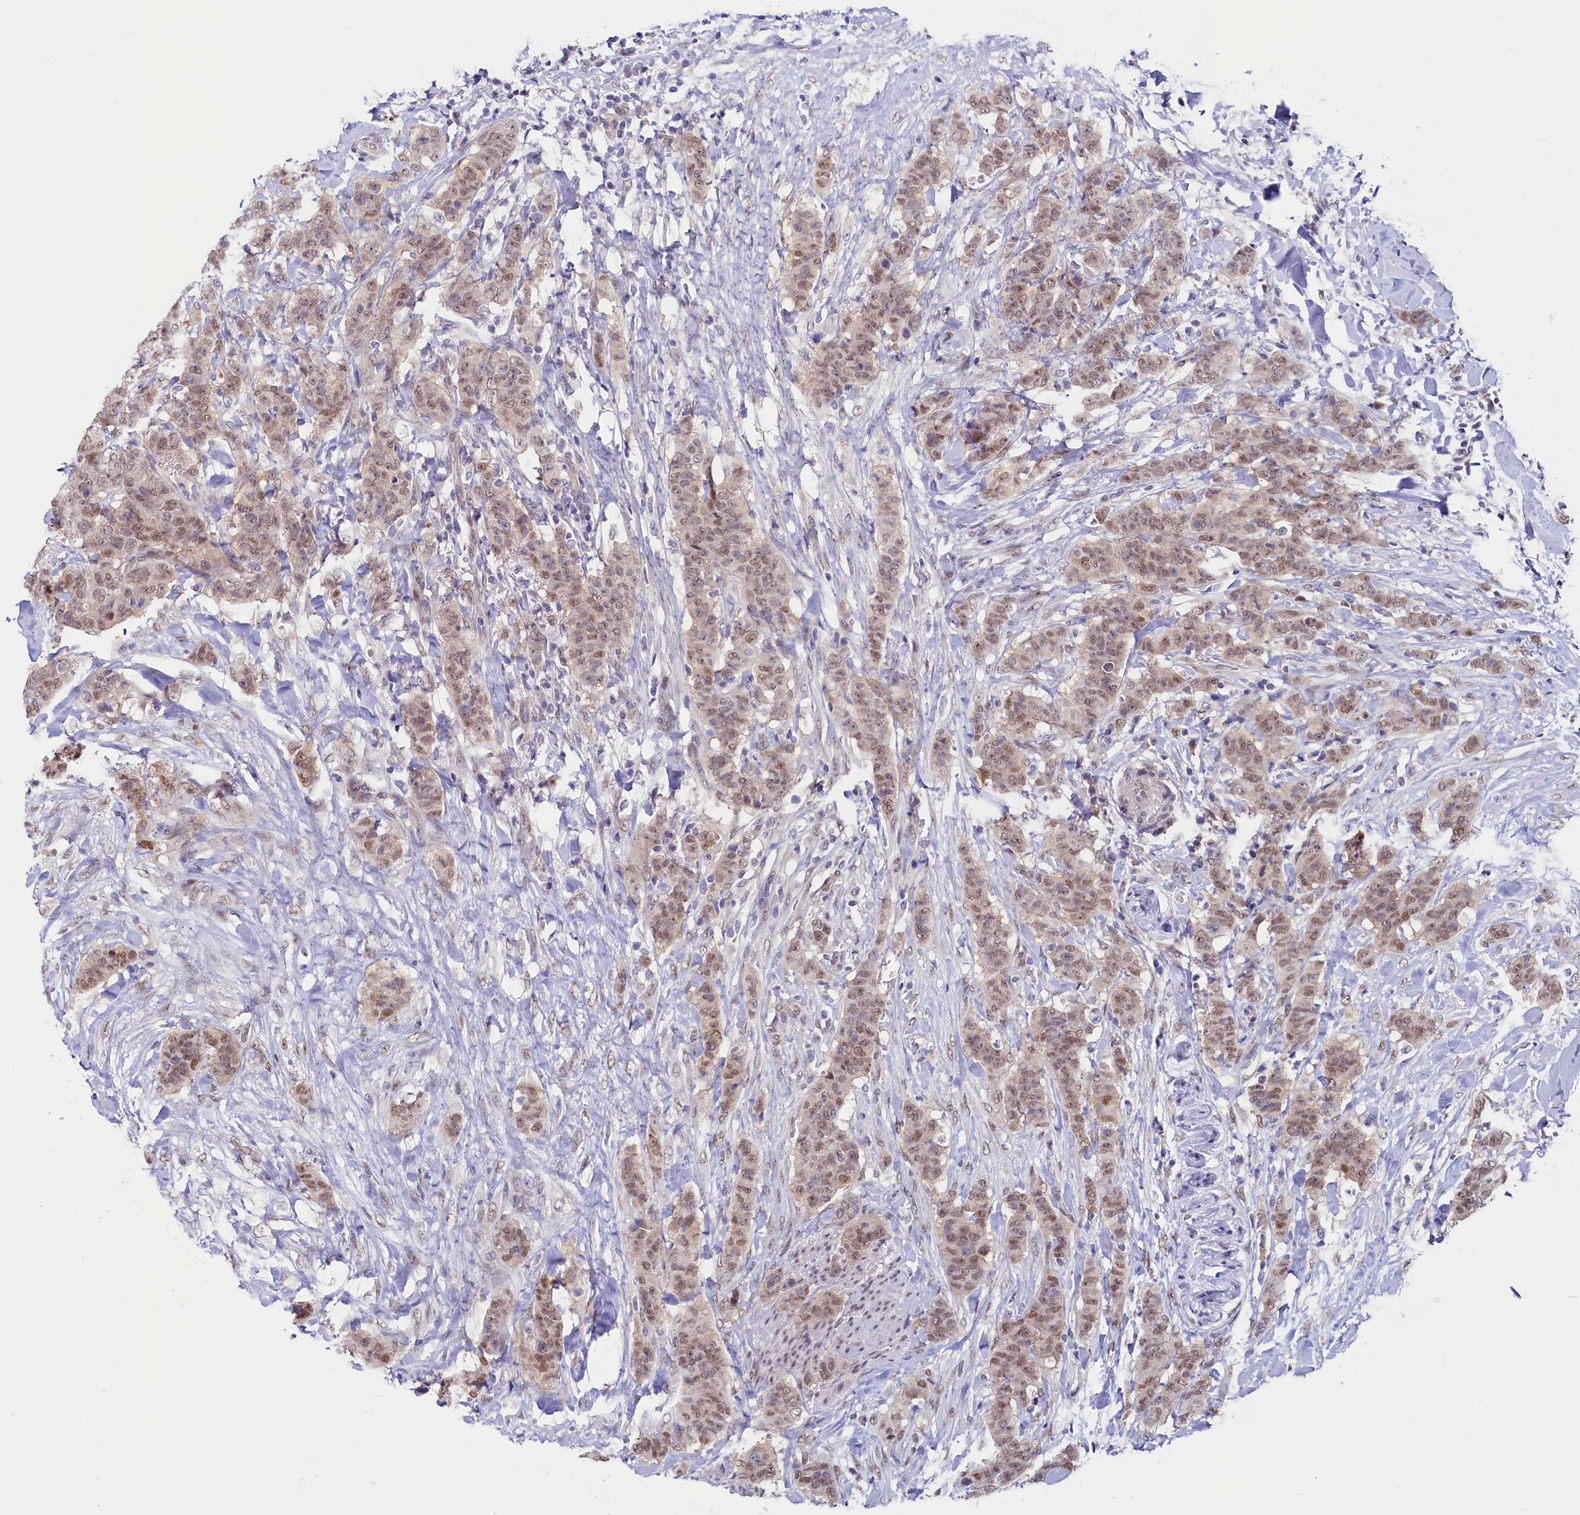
{"staining": {"intensity": "moderate", "quantity": ">75%", "location": "nuclear"}, "tissue": "breast cancer", "cell_type": "Tumor cells", "image_type": "cancer", "snomed": [{"axis": "morphology", "description": "Duct carcinoma"}, {"axis": "topography", "description": "Breast"}], "caption": "IHC histopathology image of breast cancer stained for a protein (brown), which displays medium levels of moderate nuclear staining in about >75% of tumor cells.", "gene": "FLYWCH2", "patient": {"sex": "female", "age": 40}}